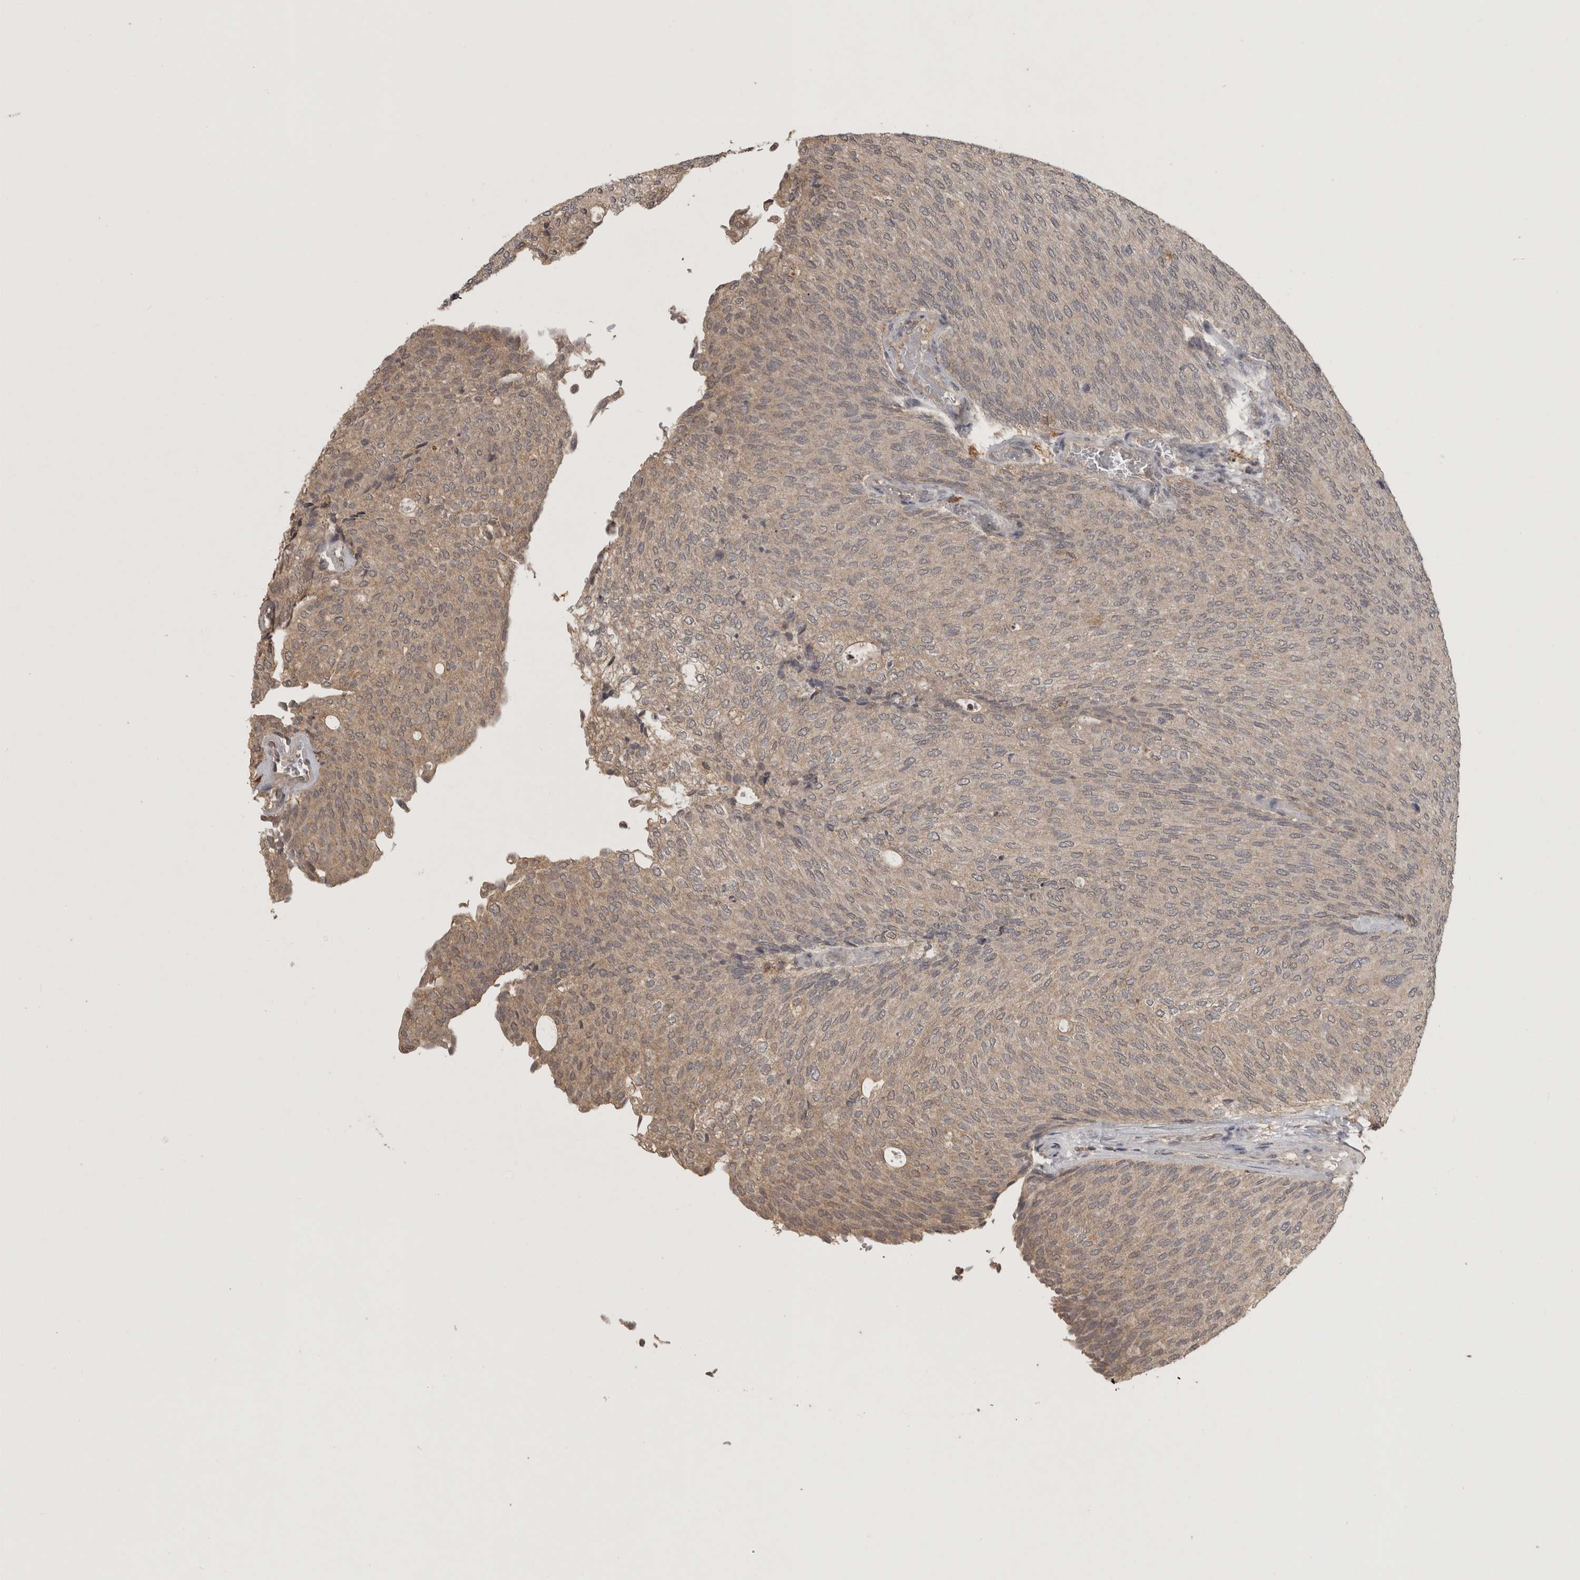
{"staining": {"intensity": "weak", "quantity": ">75%", "location": "cytoplasmic/membranous"}, "tissue": "urothelial cancer", "cell_type": "Tumor cells", "image_type": "cancer", "snomed": [{"axis": "morphology", "description": "Urothelial carcinoma, Low grade"}, {"axis": "topography", "description": "Urinary bladder"}], "caption": "This is a photomicrograph of immunohistochemistry (IHC) staining of urothelial cancer, which shows weak staining in the cytoplasmic/membranous of tumor cells.", "gene": "ADAMTS4", "patient": {"sex": "female", "age": 79}}